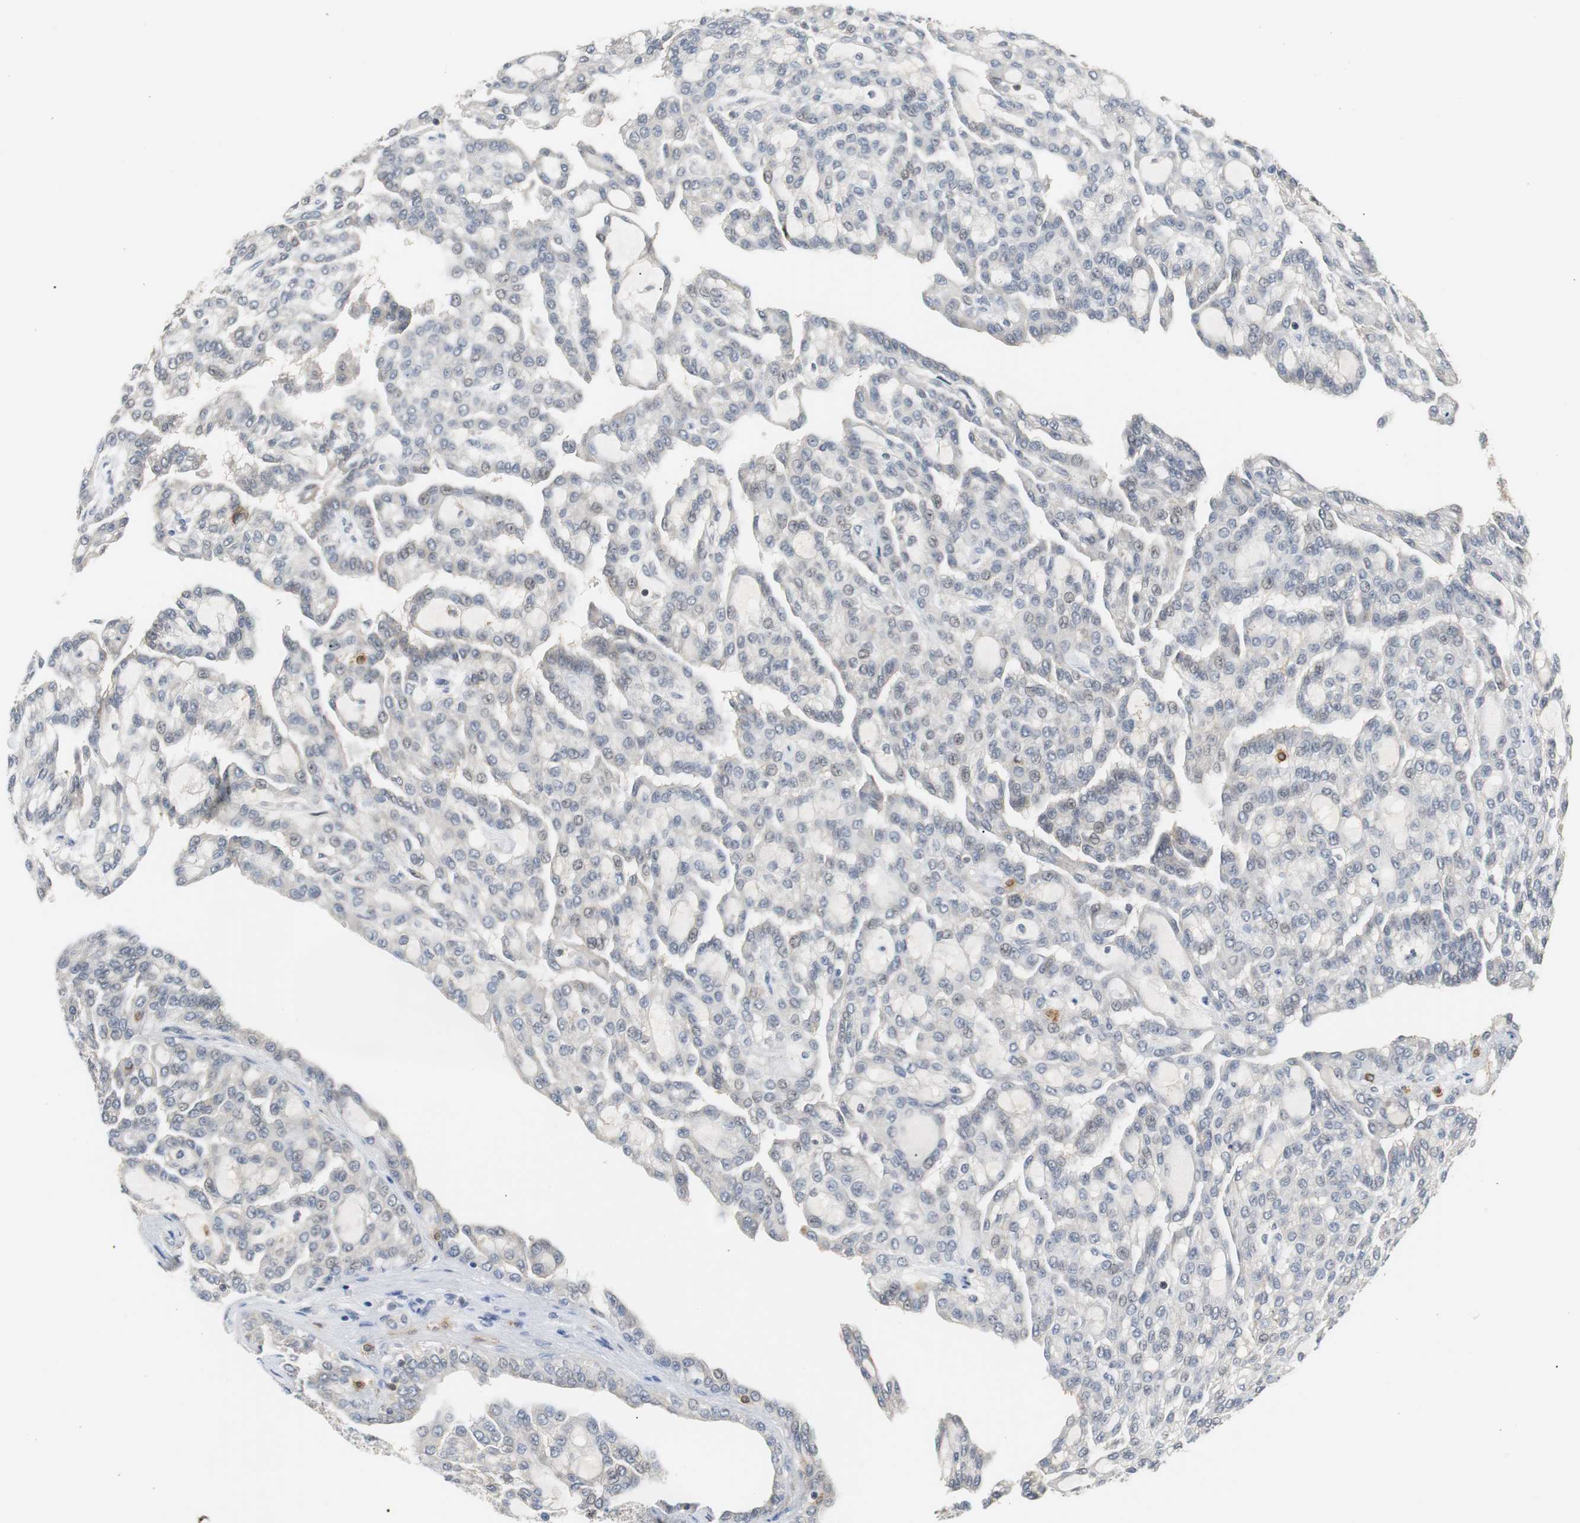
{"staining": {"intensity": "negative", "quantity": "none", "location": "none"}, "tissue": "renal cancer", "cell_type": "Tumor cells", "image_type": "cancer", "snomed": [{"axis": "morphology", "description": "Adenocarcinoma, NOS"}, {"axis": "topography", "description": "Kidney"}], "caption": "Tumor cells are negative for protein expression in human renal cancer (adenocarcinoma).", "gene": "SIRT1", "patient": {"sex": "male", "age": 63}}